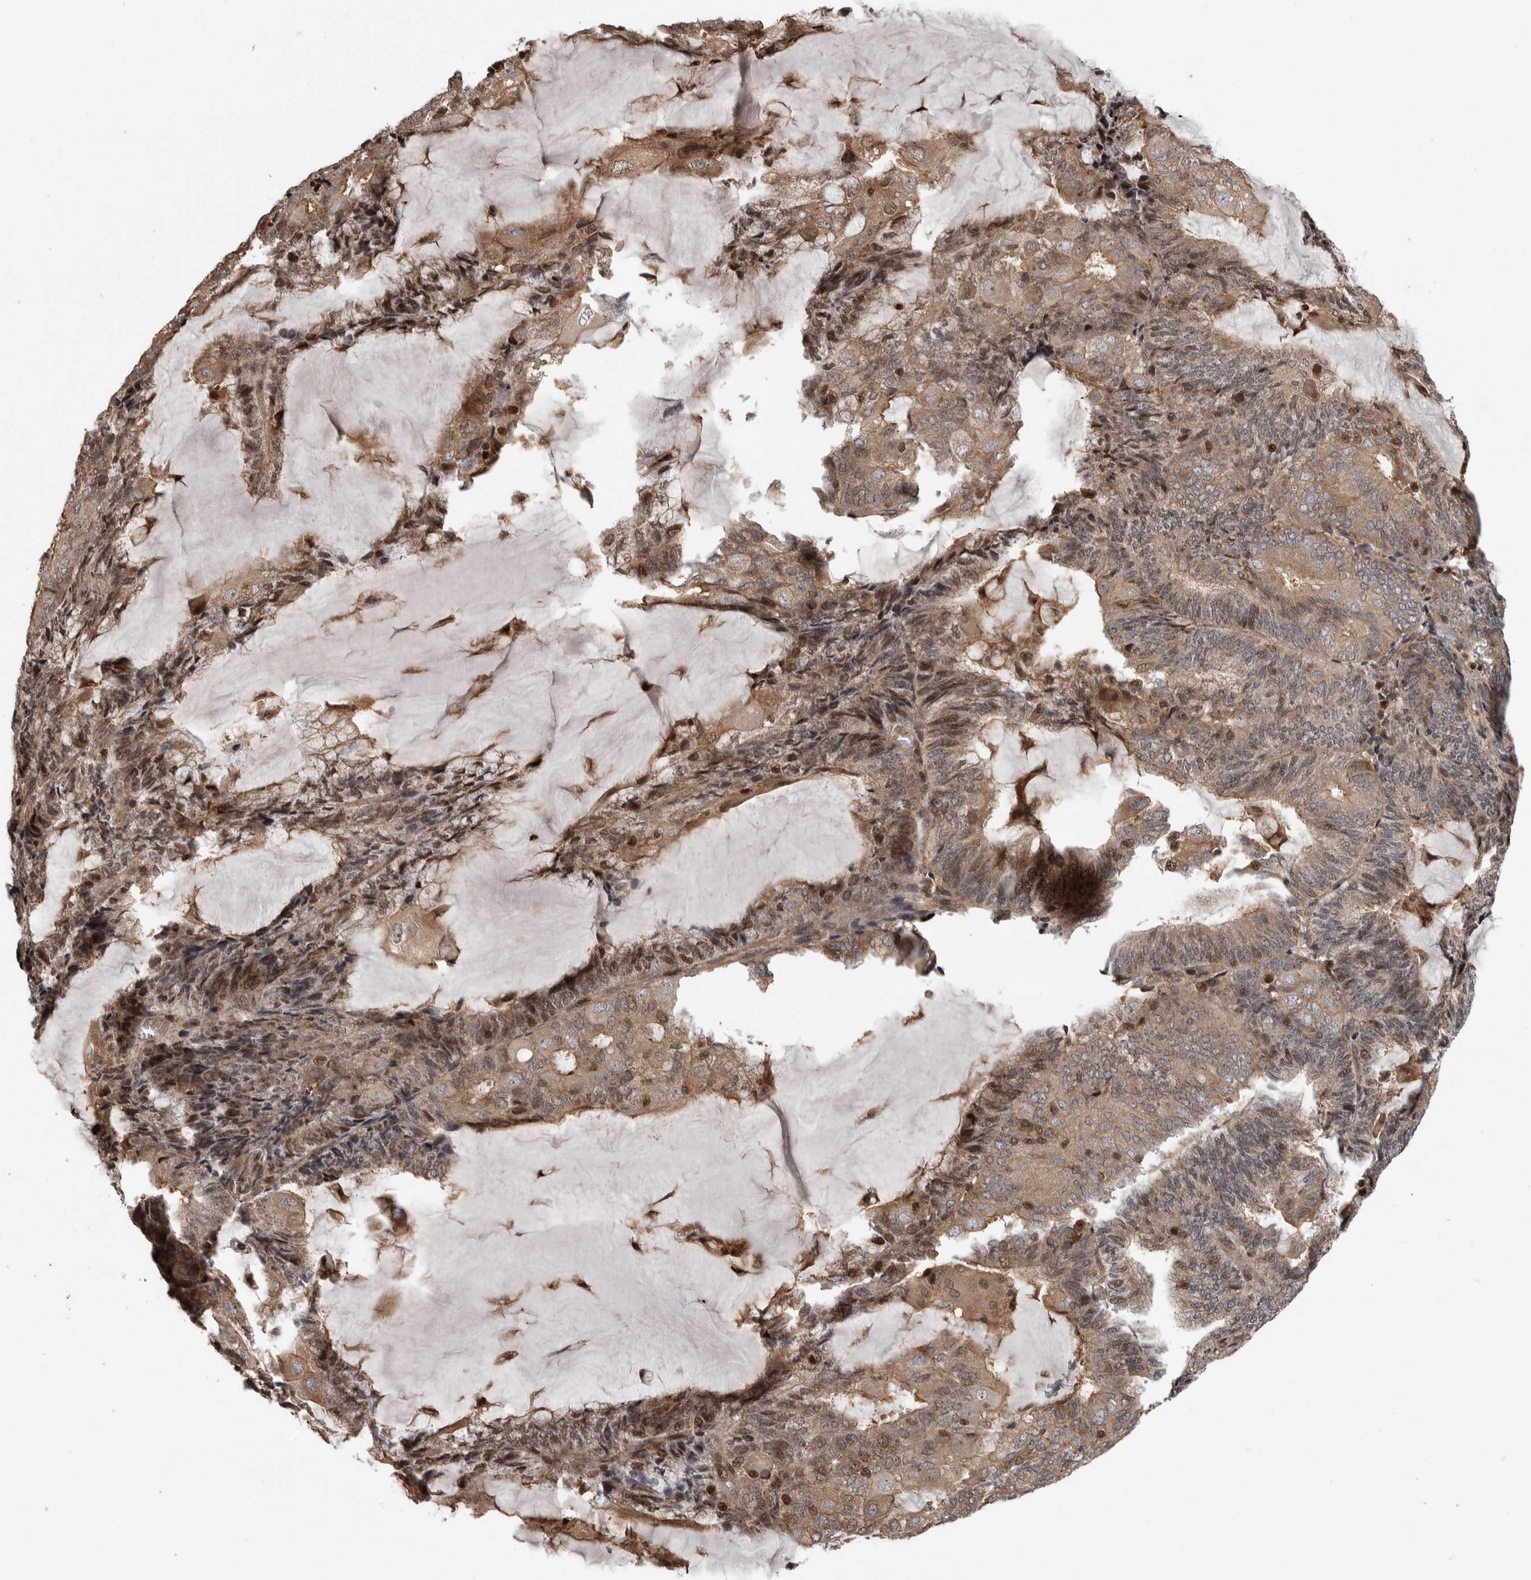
{"staining": {"intensity": "moderate", "quantity": ">75%", "location": "cytoplasmic/membranous"}, "tissue": "endometrial cancer", "cell_type": "Tumor cells", "image_type": "cancer", "snomed": [{"axis": "morphology", "description": "Adenocarcinoma, NOS"}, {"axis": "topography", "description": "Endometrium"}], "caption": "A brown stain shows moderate cytoplasmic/membranous expression of a protein in endometrial adenocarcinoma tumor cells.", "gene": "ARFGEF1", "patient": {"sex": "female", "age": 81}}